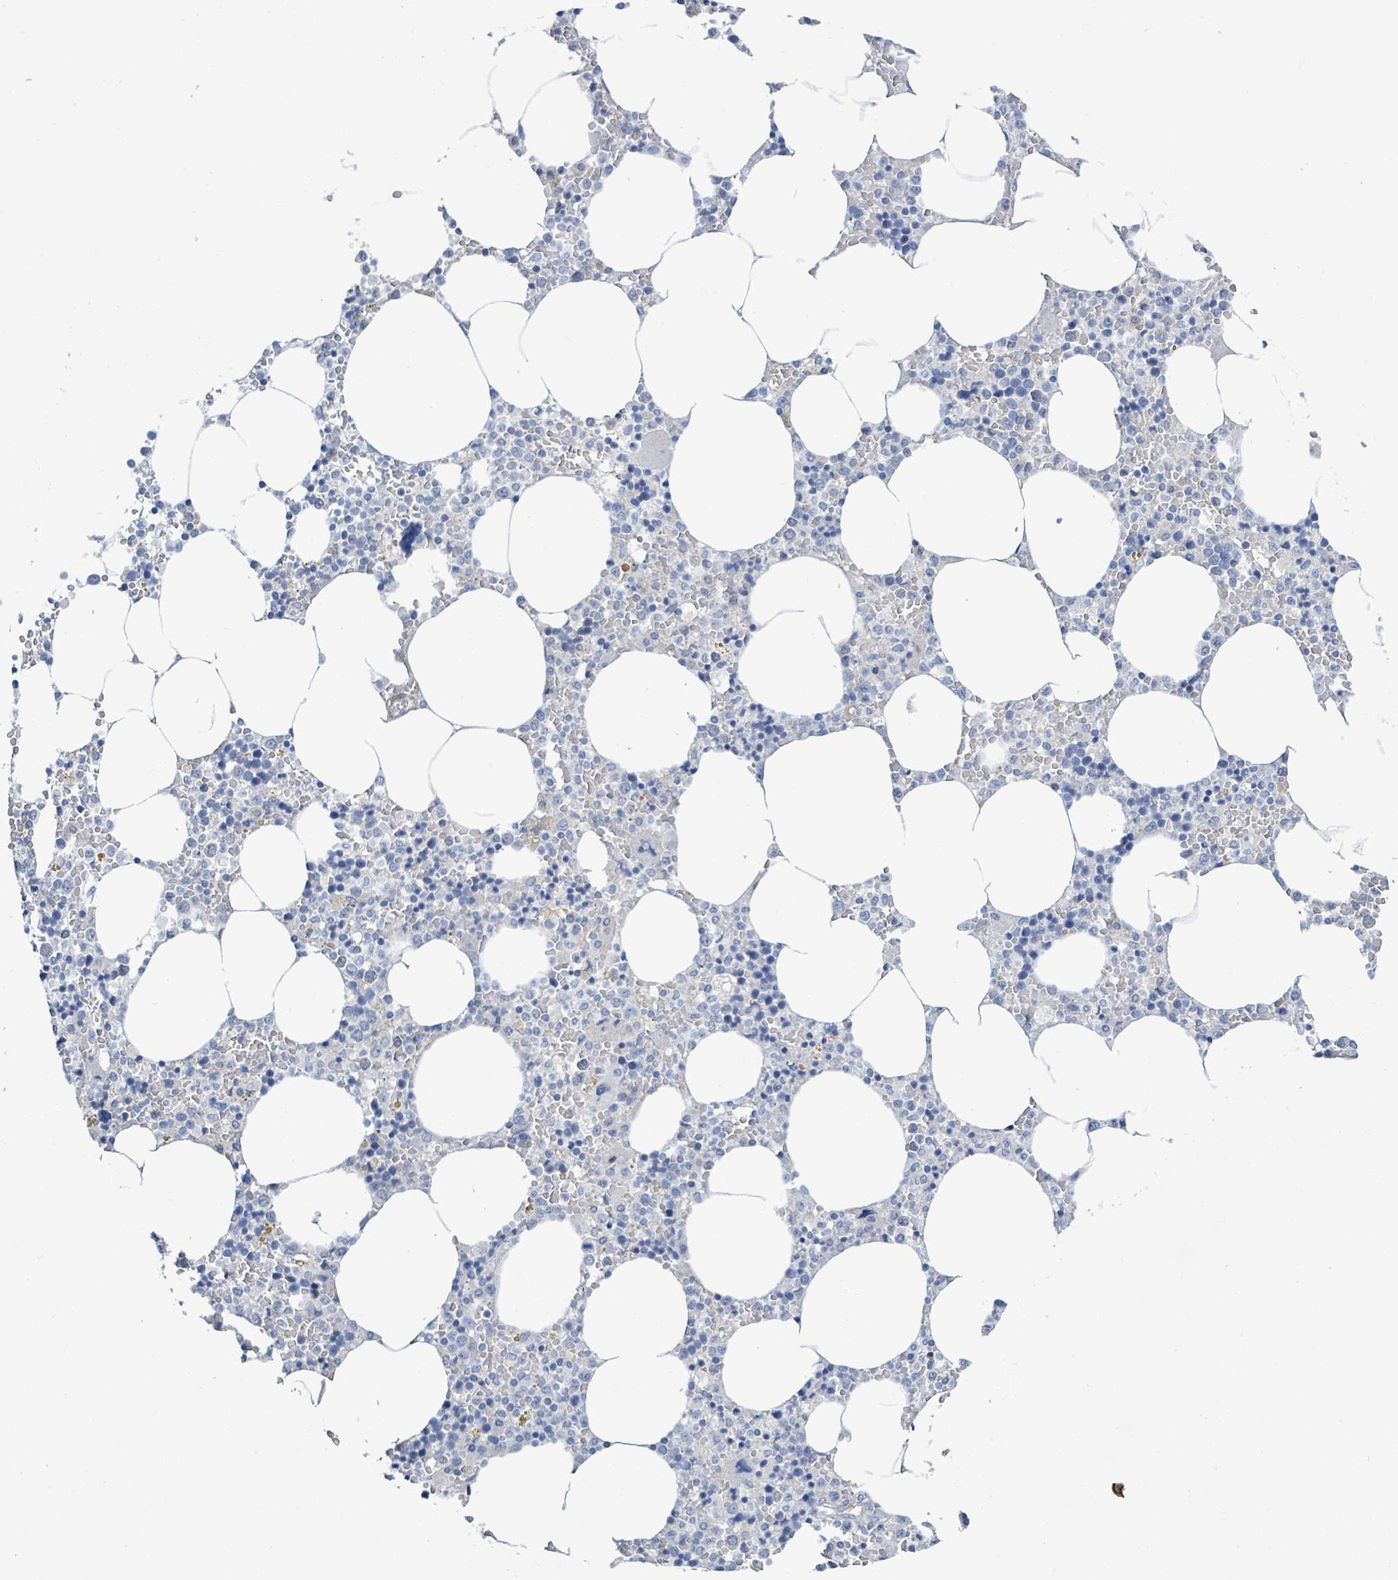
{"staining": {"intensity": "negative", "quantity": "none", "location": "none"}, "tissue": "bone marrow", "cell_type": "Hematopoietic cells", "image_type": "normal", "snomed": [{"axis": "morphology", "description": "Normal tissue, NOS"}, {"axis": "topography", "description": "Bone marrow"}], "caption": "Hematopoietic cells show no significant protein expression in benign bone marrow.", "gene": "DMRTC1B", "patient": {"sex": "male", "age": 70}}